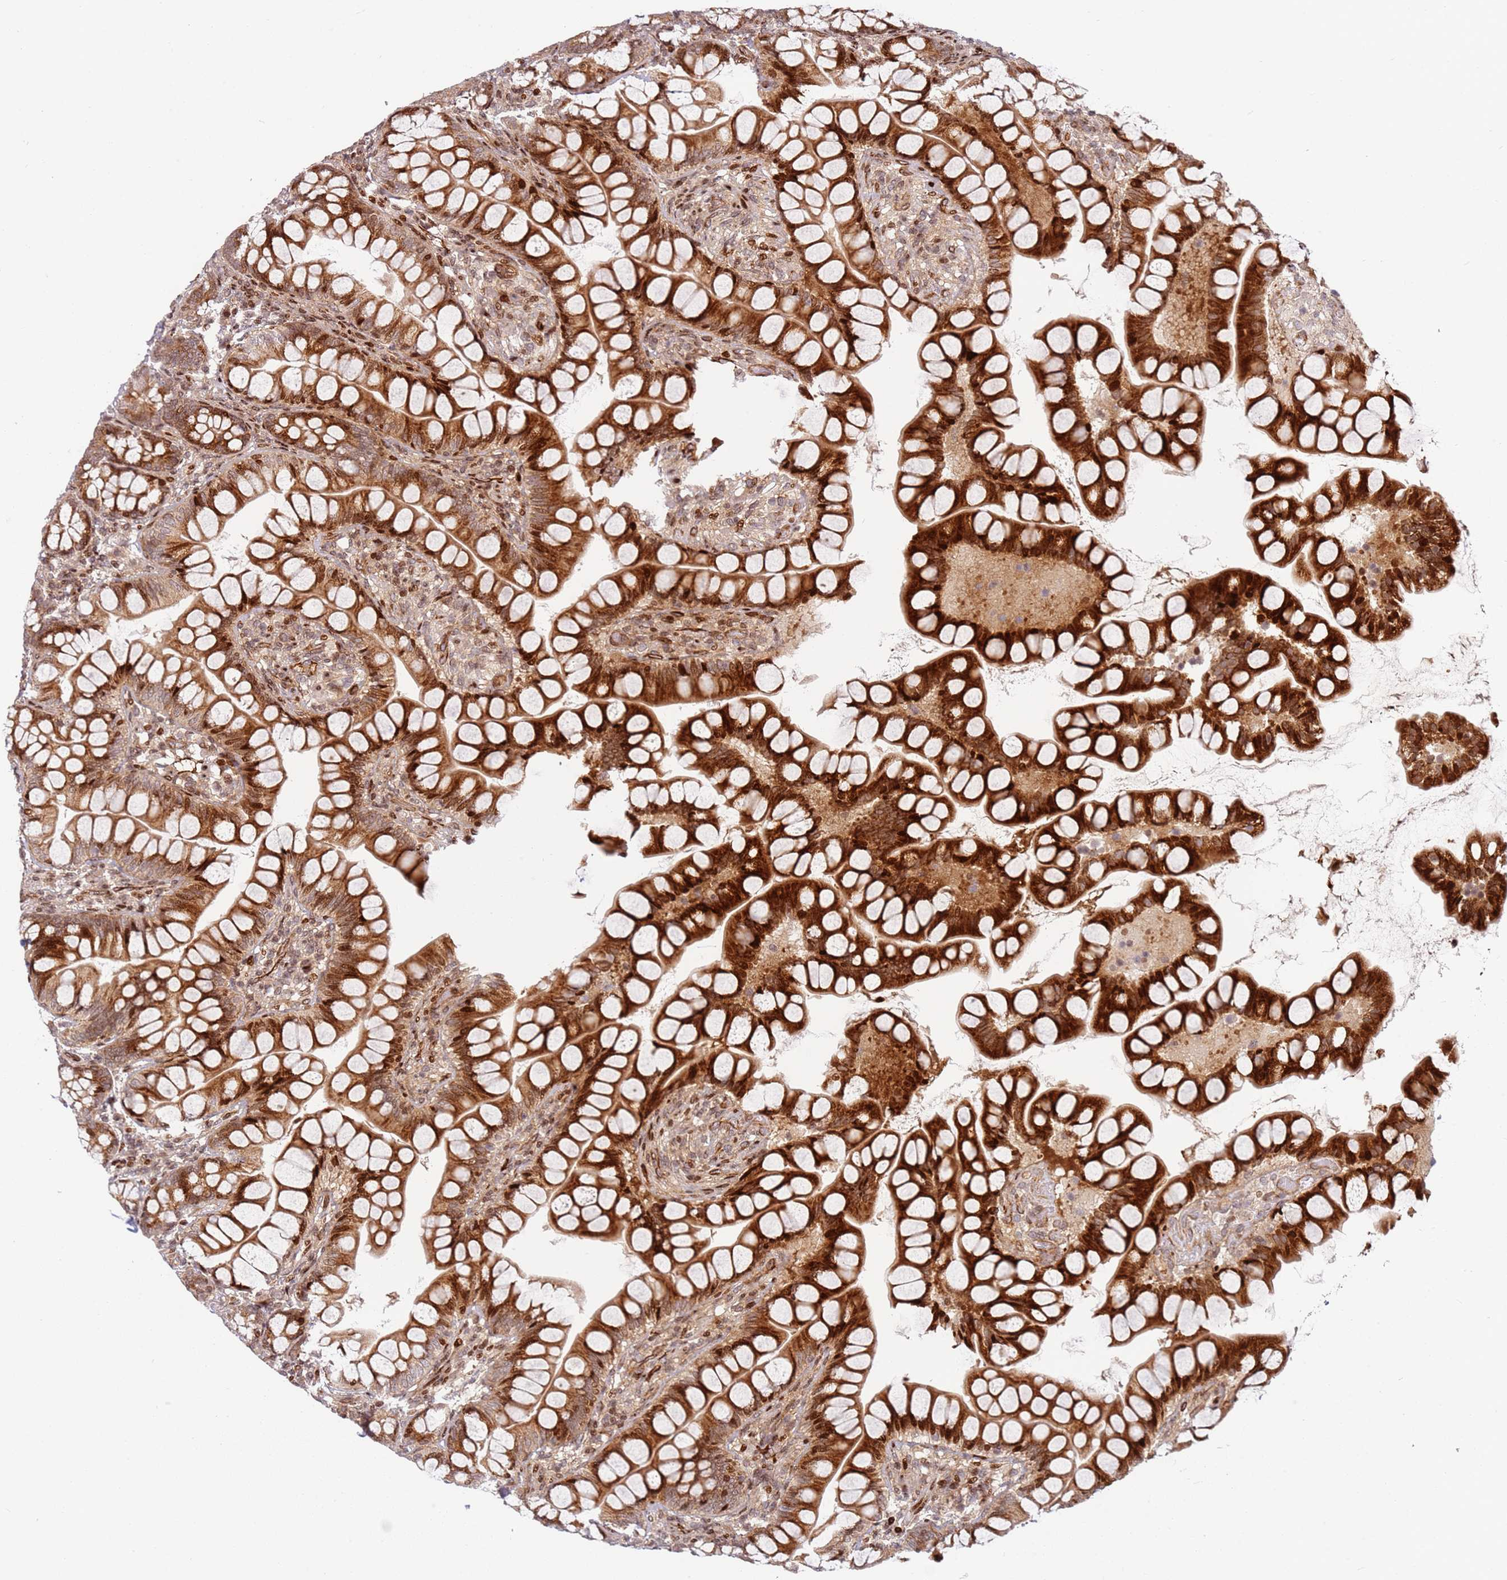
{"staining": {"intensity": "strong", "quantity": ">75%", "location": "cytoplasmic/membranous,nuclear"}, "tissue": "small intestine", "cell_type": "Glandular cells", "image_type": "normal", "snomed": [{"axis": "morphology", "description": "Normal tissue, NOS"}, {"axis": "topography", "description": "Small intestine"}], "caption": "Immunohistochemistry staining of normal small intestine, which reveals high levels of strong cytoplasmic/membranous,nuclear expression in approximately >75% of glandular cells indicating strong cytoplasmic/membranous,nuclear protein positivity. The staining was performed using DAB (brown) for protein detection and nuclei were counterstained in hematoxylin (blue).", "gene": "TMEM233", "patient": {"sex": "male", "age": 70}}